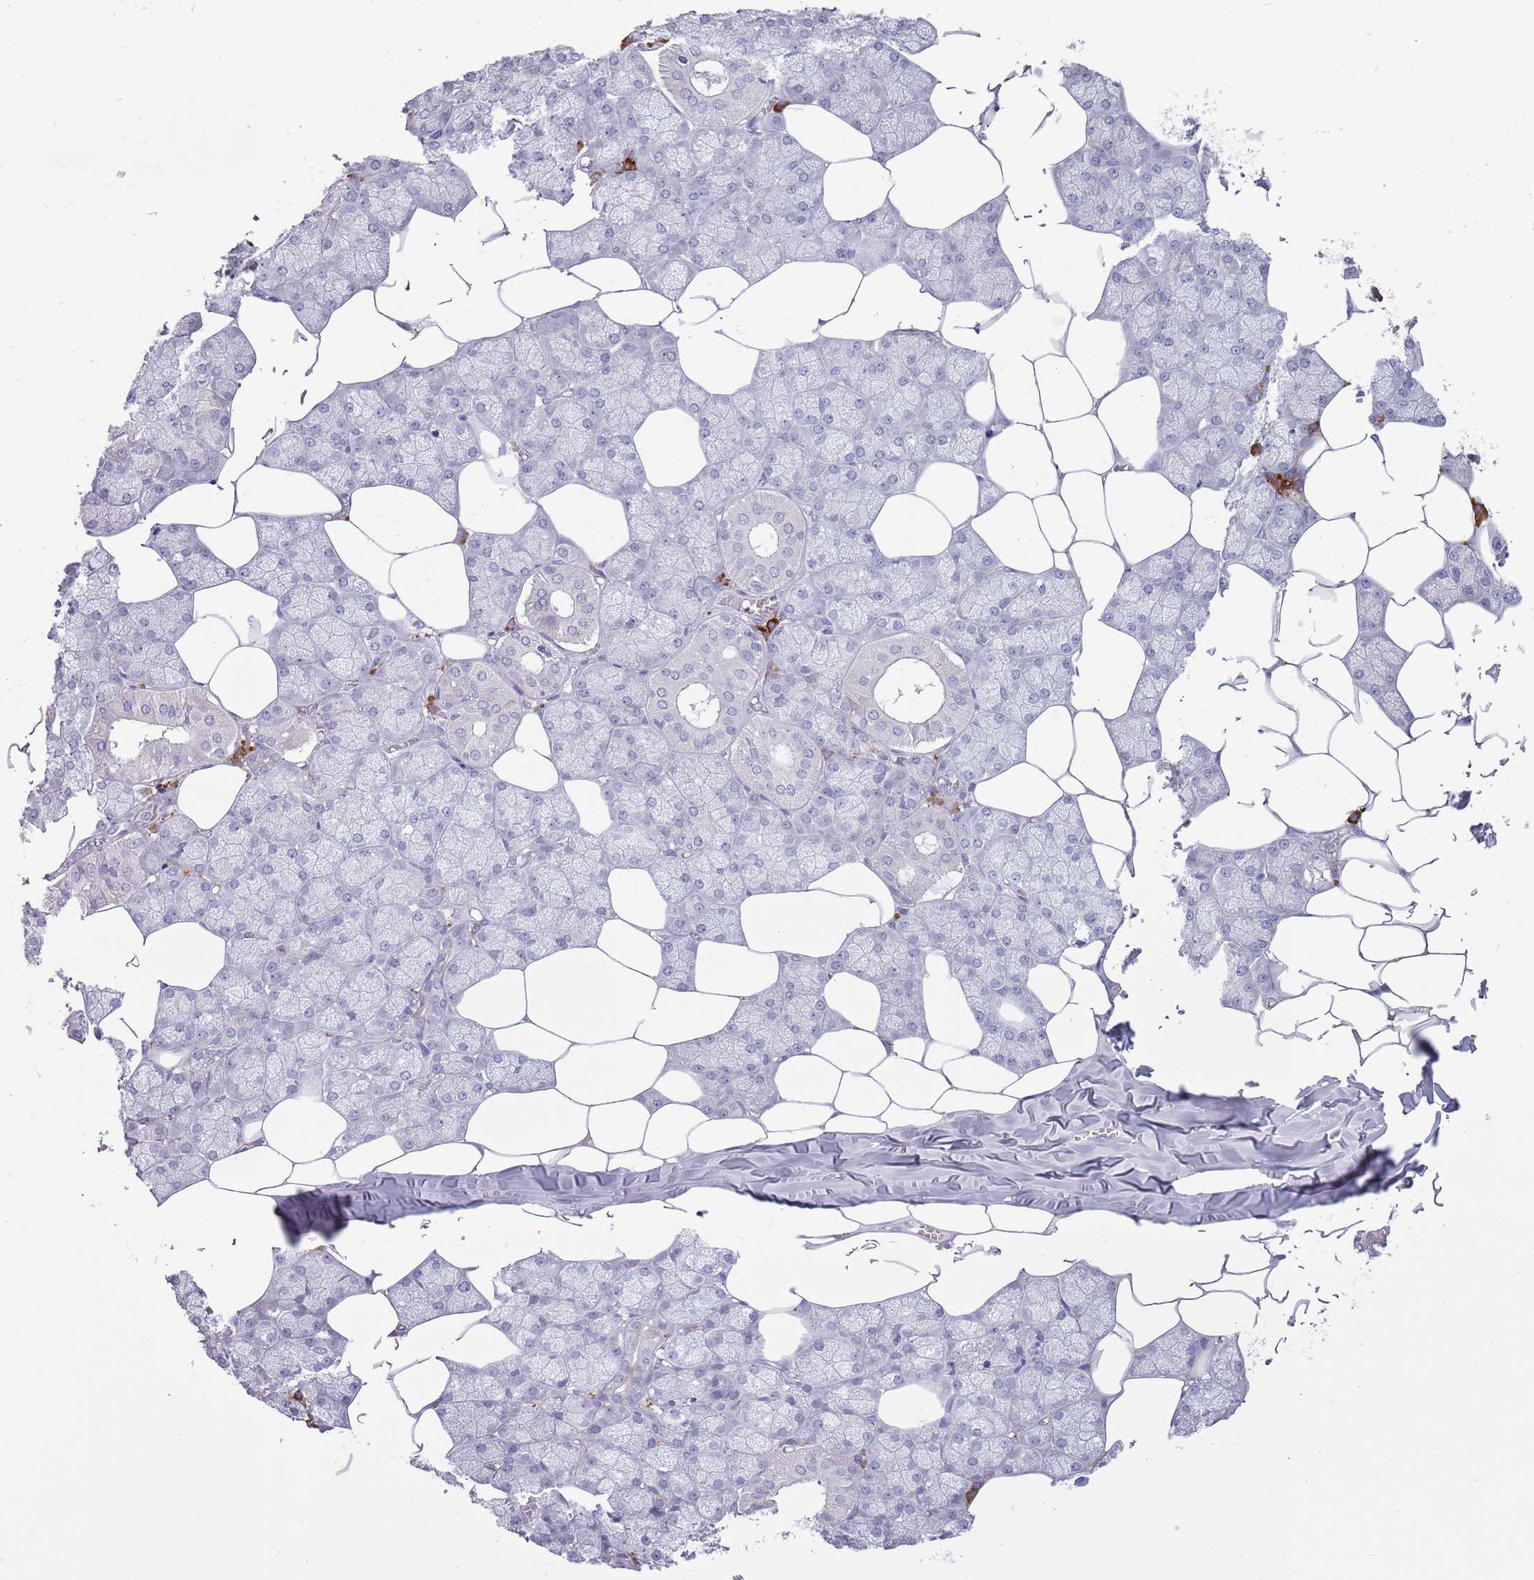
{"staining": {"intensity": "negative", "quantity": "none", "location": "none"}, "tissue": "salivary gland", "cell_type": "Glandular cells", "image_type": "normal", "snomed": [{"axis": "morphology", "description": "Normal tissue, NOS"}, {"axis": "topography", "description": "Salivary gland"}], "caption": "This is an immunohistochemistry micrograph of normal salivary gland. There is no positivity in glandular cells.", "gene": "LTB", "patient": {"sex": "male", "age": 62}}